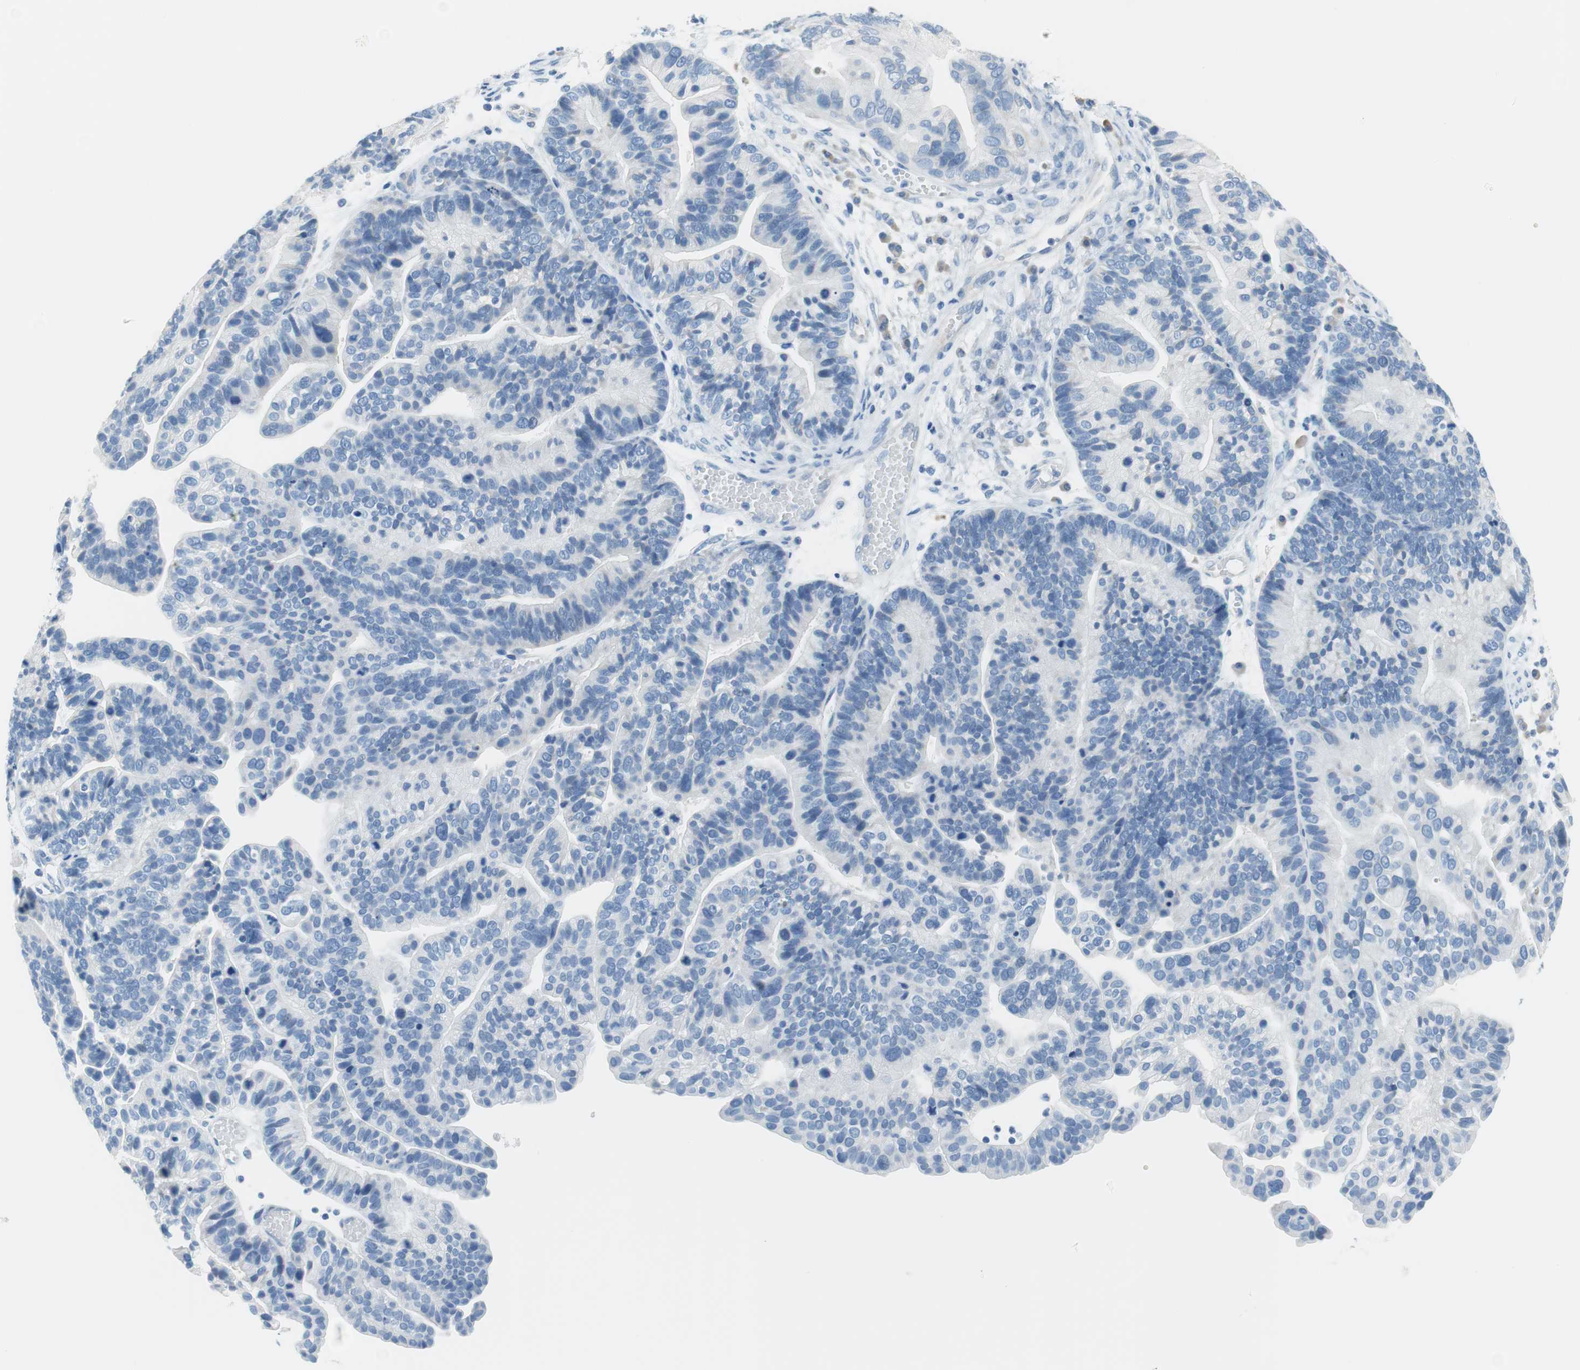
{"staining": {"intensity": "negative", "quantity": "none", "location": "none"}, "tissue": "ovarian cancer", "cell_type": "Tumor cells", "image_type": "cancer", "snomed": [{"axis": "morphology", "description": "Cystadenocarcinoma, serous, NOS"}, {"axis": "topography", "description": "Ovary"}], "caption": "Tumor cells show no significant protein staining in ovarian cancer.", "gene": "MYH1", "patient": {"sex": "female", "age": 56}}